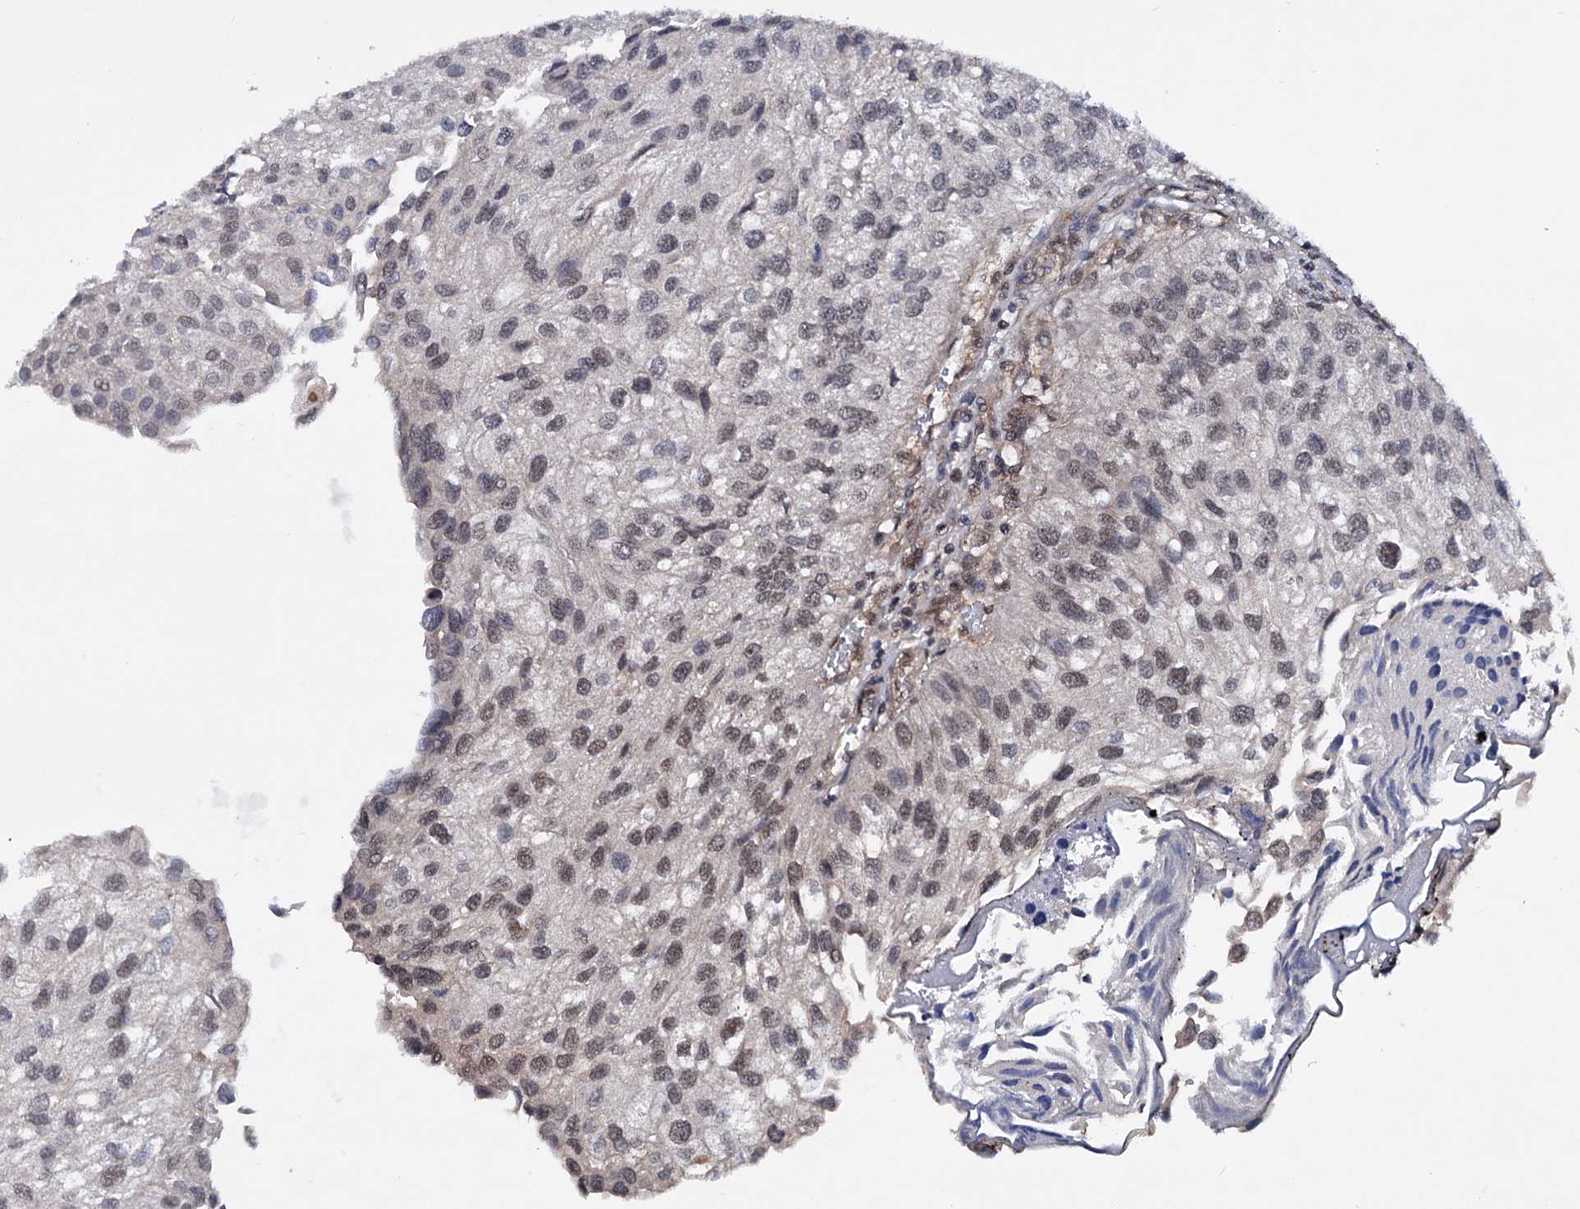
{"staining": {"intensity": "weak", "quantity": "<25%", "location": "nuclear"}, "tissue": "urothelial cancer", "cell_type": "Tumor cells", "image_type": "cancer", "snomed": [{"axis": "morphology", "description": "Urothelial carcinoma, Low grade"}, {"axis": "topography", "description": "Urinary bladder"}], "caption": "Immunohistochemical staining of low-grade urothelial carcinoma exhibits no significant positivity in tumor cells. Nuclei are stained in blue.", "gene": "TBC1D12", "patient": {"sex": "female", "age": 89}}